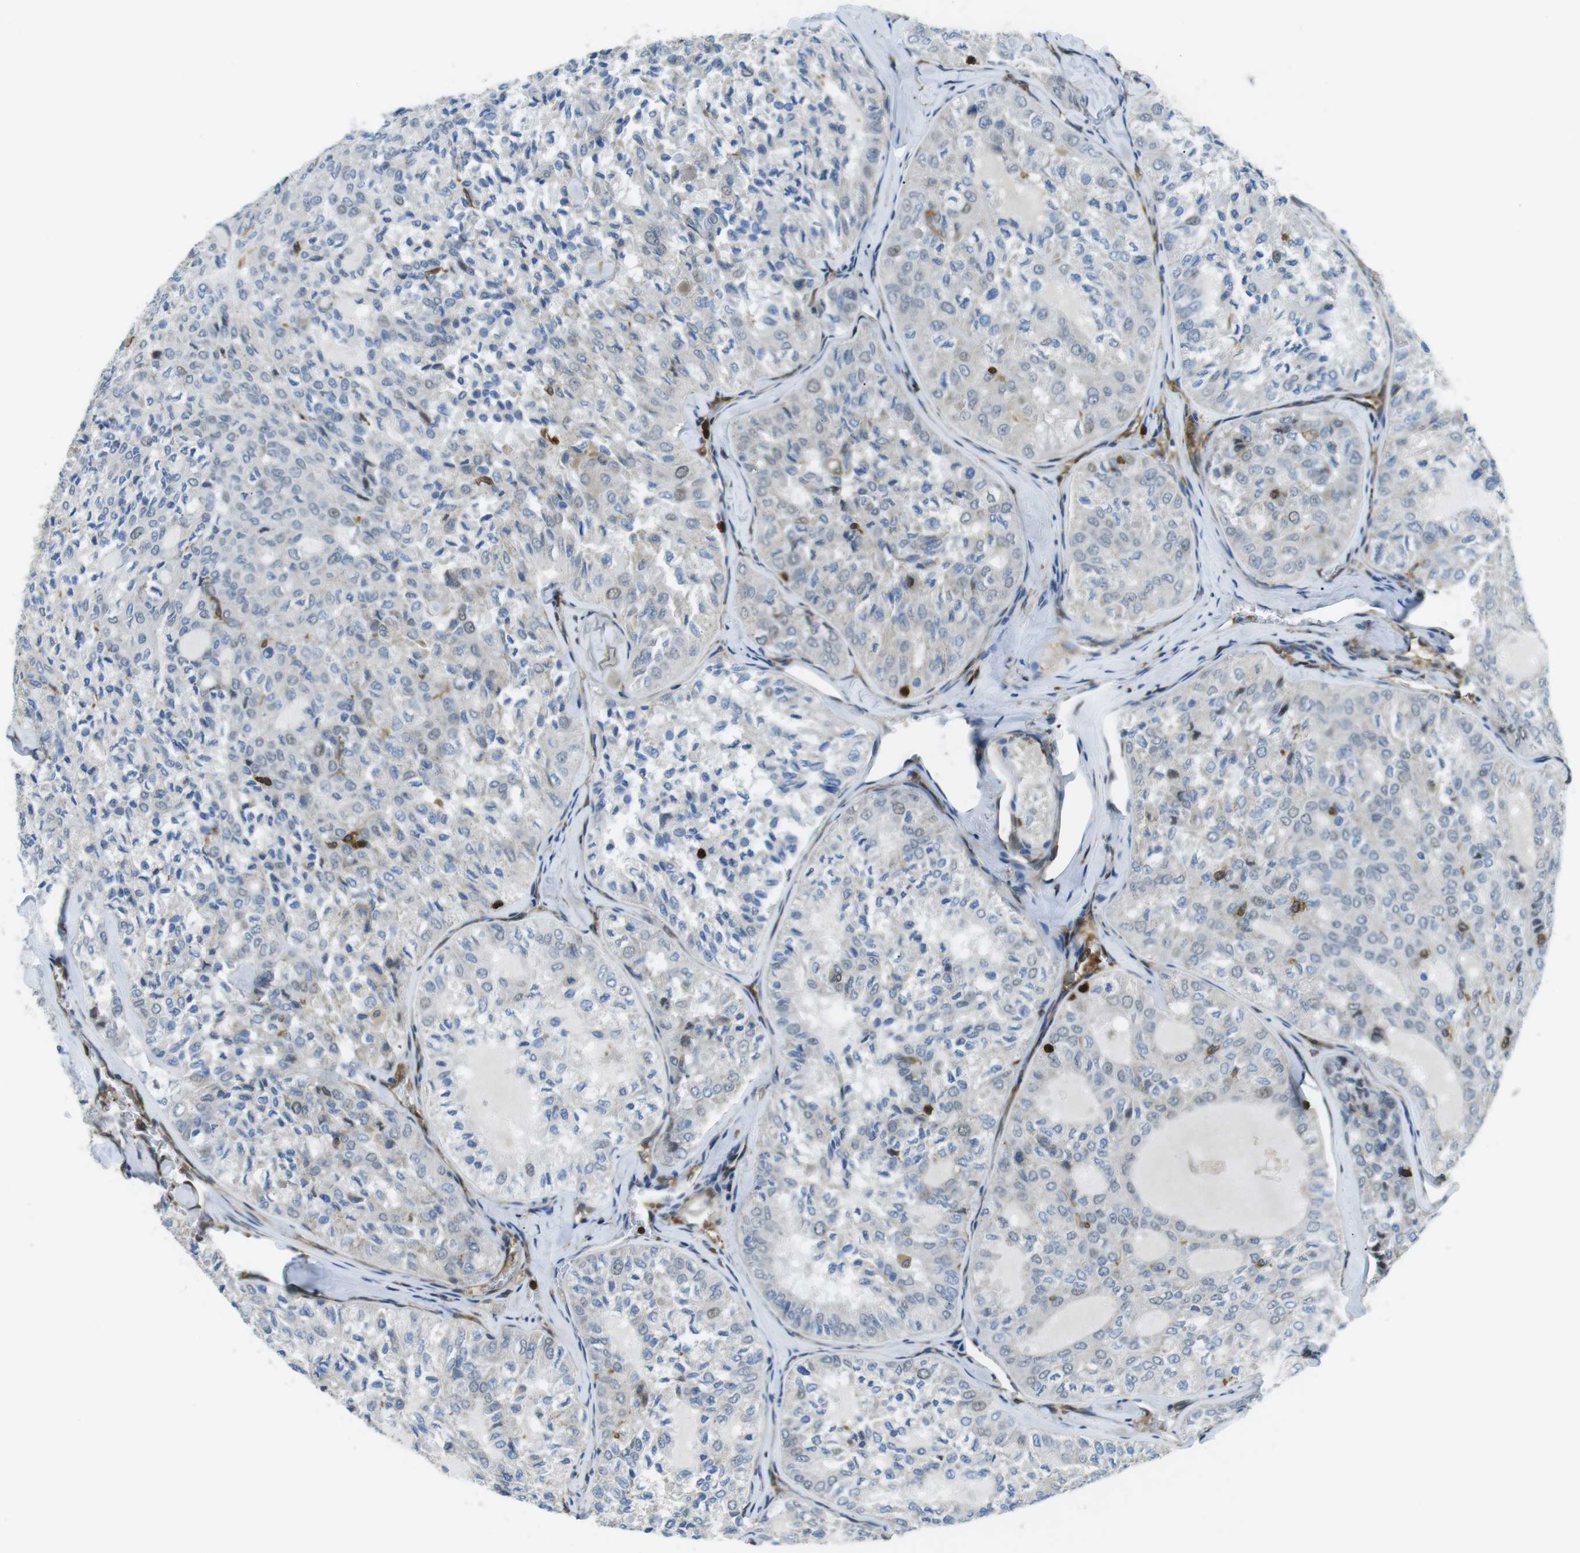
{"staining": {"intensity": "weak", "quantity": "<25%", "location": "nuclear"}, "tissue": "thyroid cancer", "cell_type": "Tumor cells", "image_type": "cancer", "snomed": [{"axis": "morphology", "description": "Follicular adenoma carcinoma, NOS"}, {"axis": "topography", "description": "Thyroid gland"}], "caption": "This micrograph is of thyroid cancer (follicular adenoma carcinoma) stained with IHC to label a protein in brown with the nuclei are counter-stained blue. There is no staining in tumor cells. Brightfield microscopy of immunohistochemistry (IHC) stained with DAB (brown) and hematoxylin (blue), captured at high magnification.", "gene": "STK10", "patient": {"sex": "male", "age": 75}}